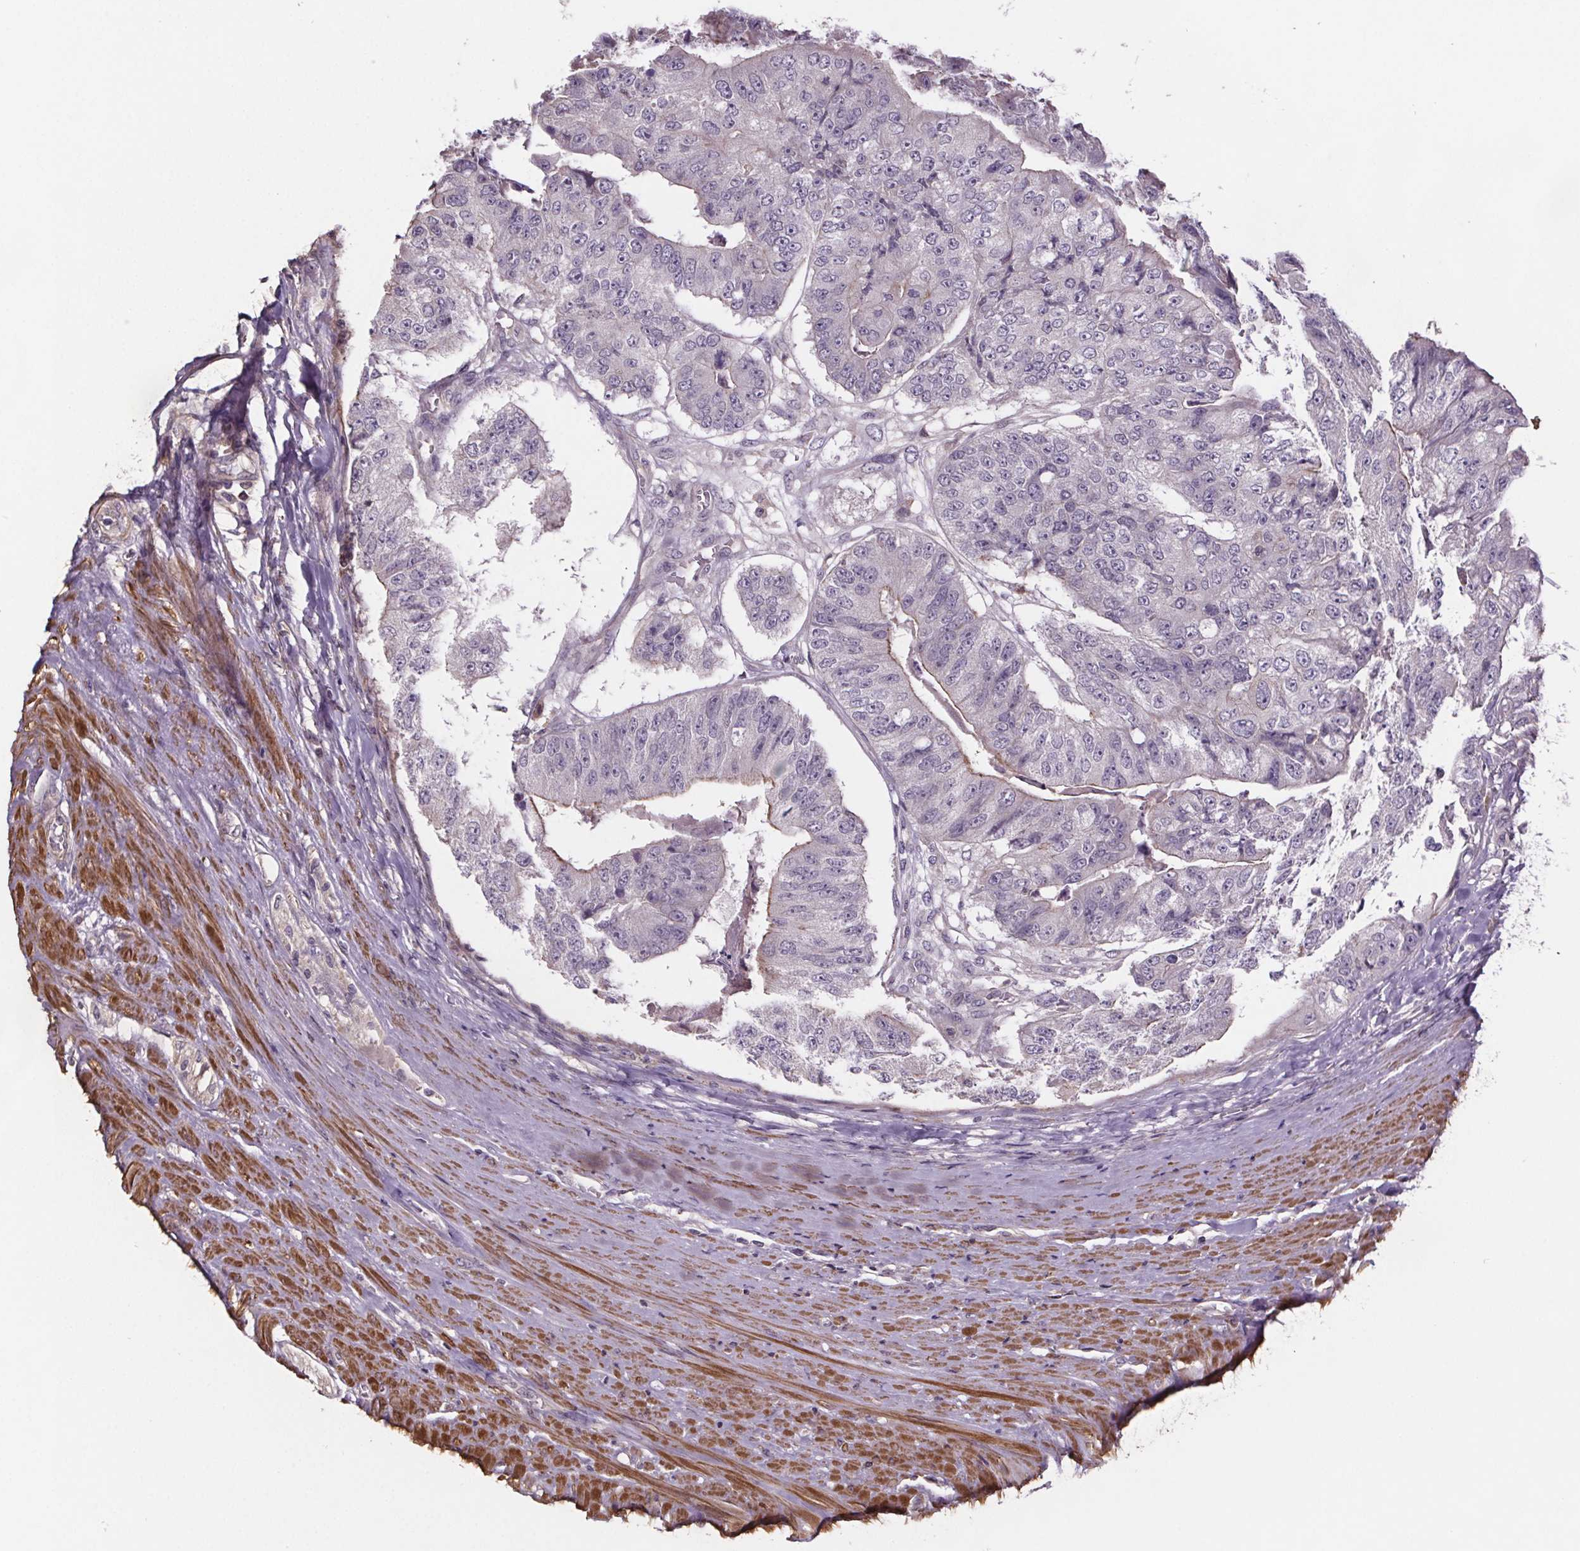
{"staining": {"intensity": "negative", "quantity": "none", "location": "none"}, "tissue": "colorectal cancer", "cell_type": "Tumor cells", "image_type": "cancer", "snomed": [{"axis": "morphology", "description": "Adenocarcinoma, NOS"}, {"axis": "topography", "description": "Colon"}], "caption": "Tumor cells show no significant protein expression in adenocarcinoma (colorectal). (DAB immunohistochemistry (IHC), high magnification).", "gene": "CLN3", "patient": {"sex": "female", "age": 67}}